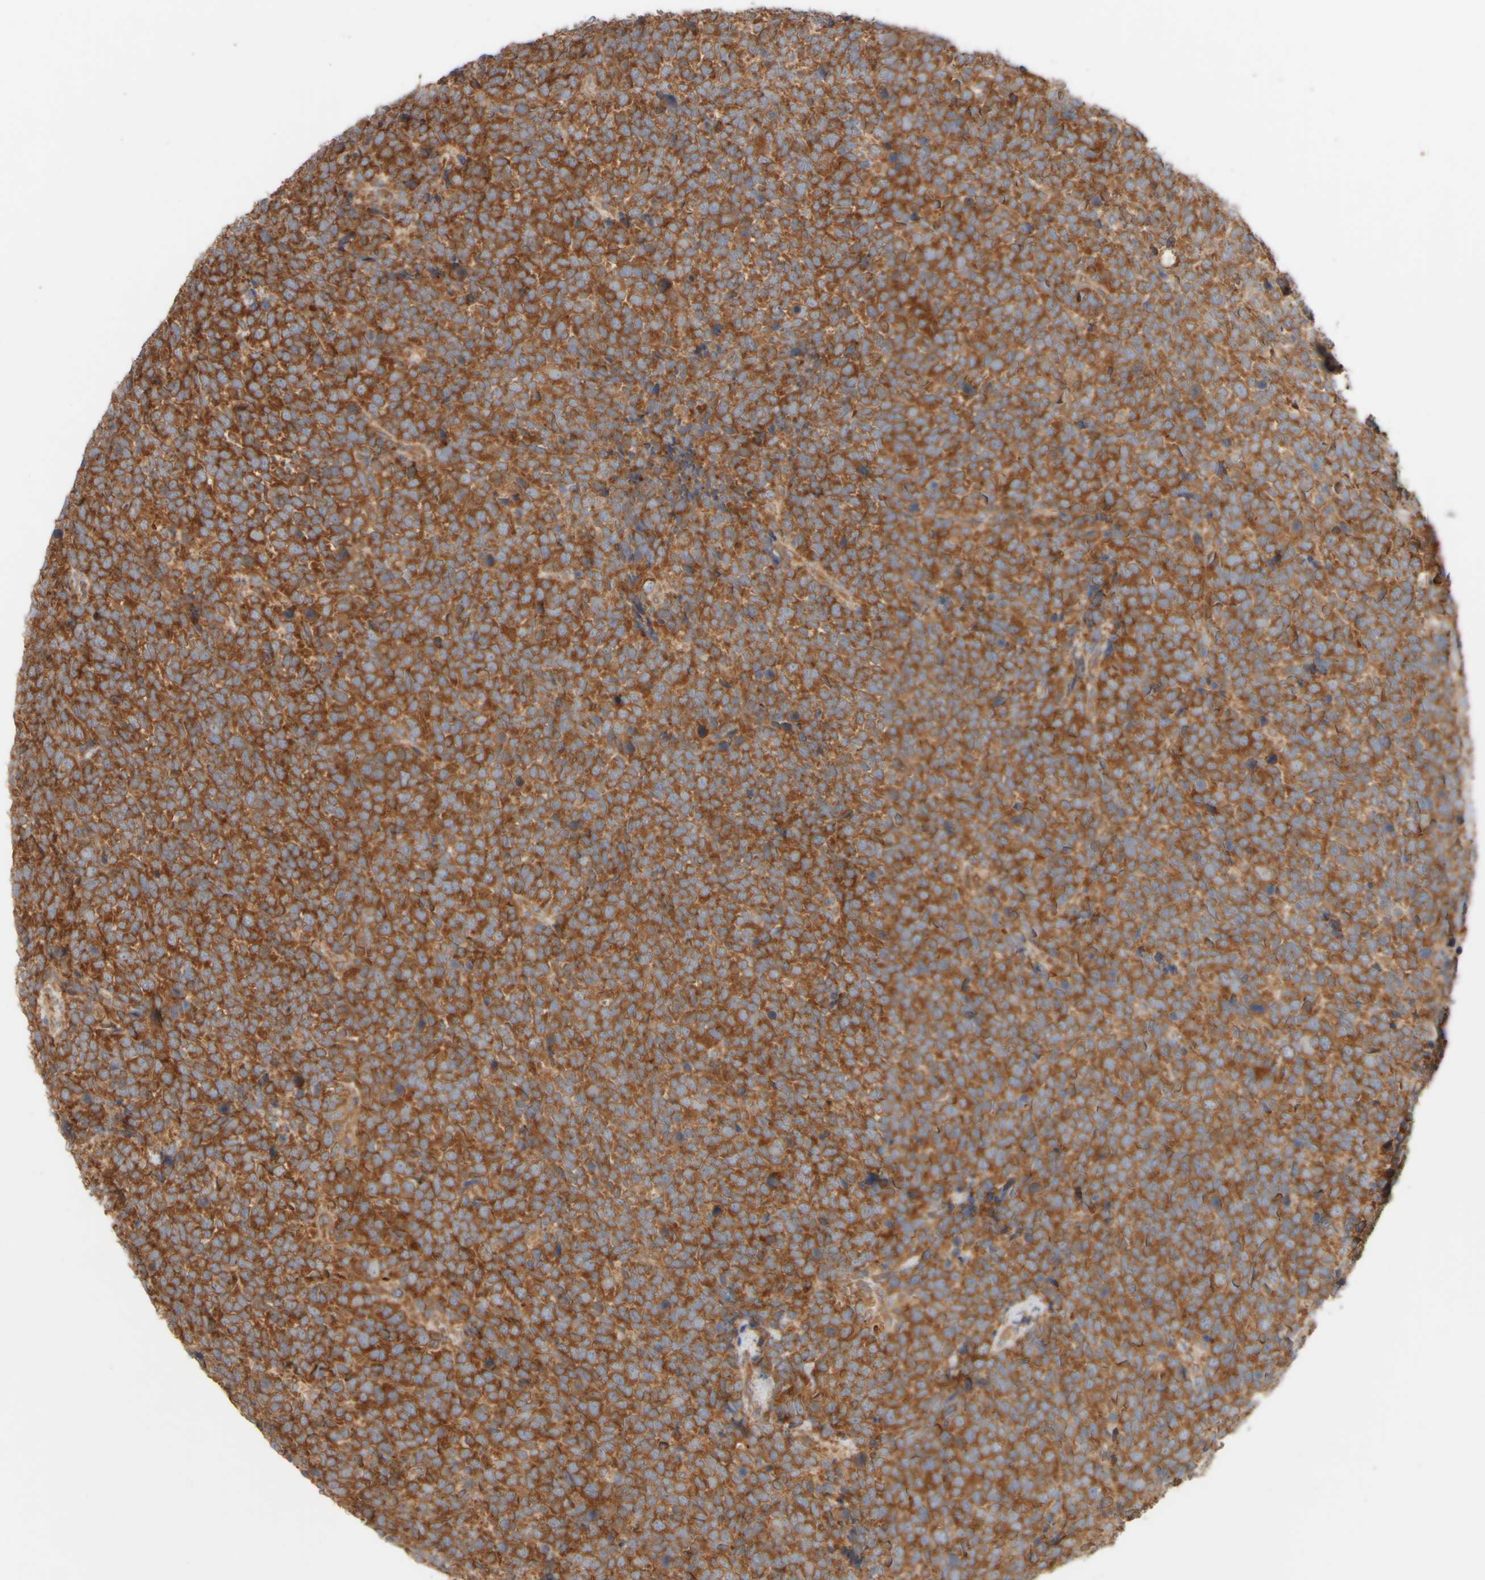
{"staining": {"intensity": "strong", "quantity": ">75%", "location": "cytoplasmic/membranous"}, "tissue": "urothelial cancer", "cell_type": "Tumor cells", "image_type": "cancer", "snomed": [{"axis": "morphology", "description": "Urothelial carcinoma, High grade"}, {"axis": "topography", "description": "Urinary bladder"}], "caption": "High-magnification brightfield microscopy of urothelial cancer stained with DAB (3,3'-diaminobenzidine) (brown) and counterstained with hematoxylin (blue). tumor cells exhibit strong cytoplasmic/membranous staining is appreciated in about>75% of cells.", "gene": "EIF2B3", "patient": {"sex": "female", "age": 82}}